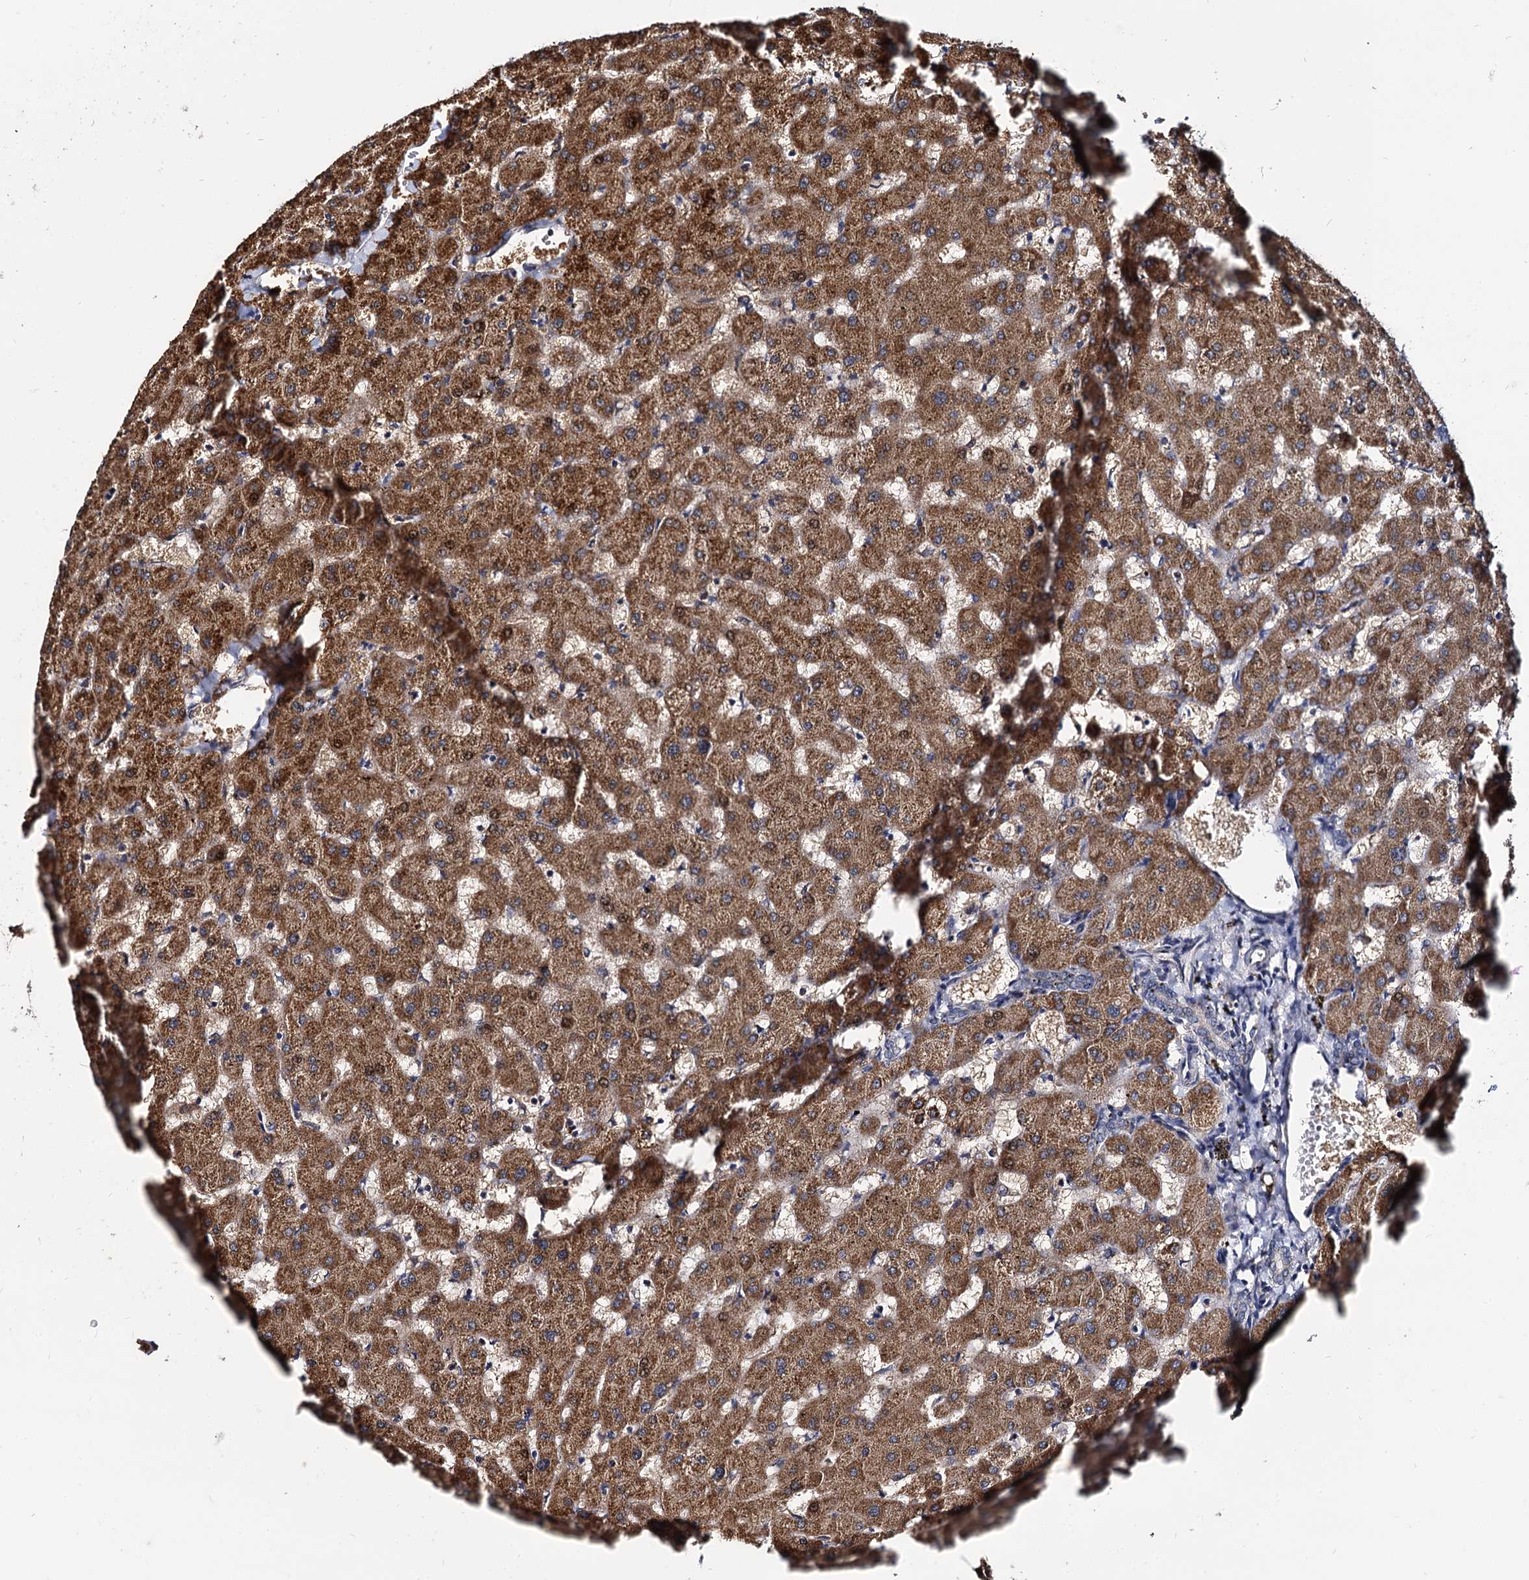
{"staining": {"intensity": "negative", "quantity": "none", "location": "none"}, "tissue": "liver", "cell_type": "Cholangiocytes", "image_type": "normal", "snomed": [{"axis": "morphology", "description": "Normal tissue, NOS"}, {"axis": "topography", "description": "Liver"}], "caption": "This is an immunohistochemistry (IHC) photomicrograph of unremarkable liver. There is no positivity in cholangiocytes.", "gene": "WWC3", "patient": {"sex": "female", "age": 63}}